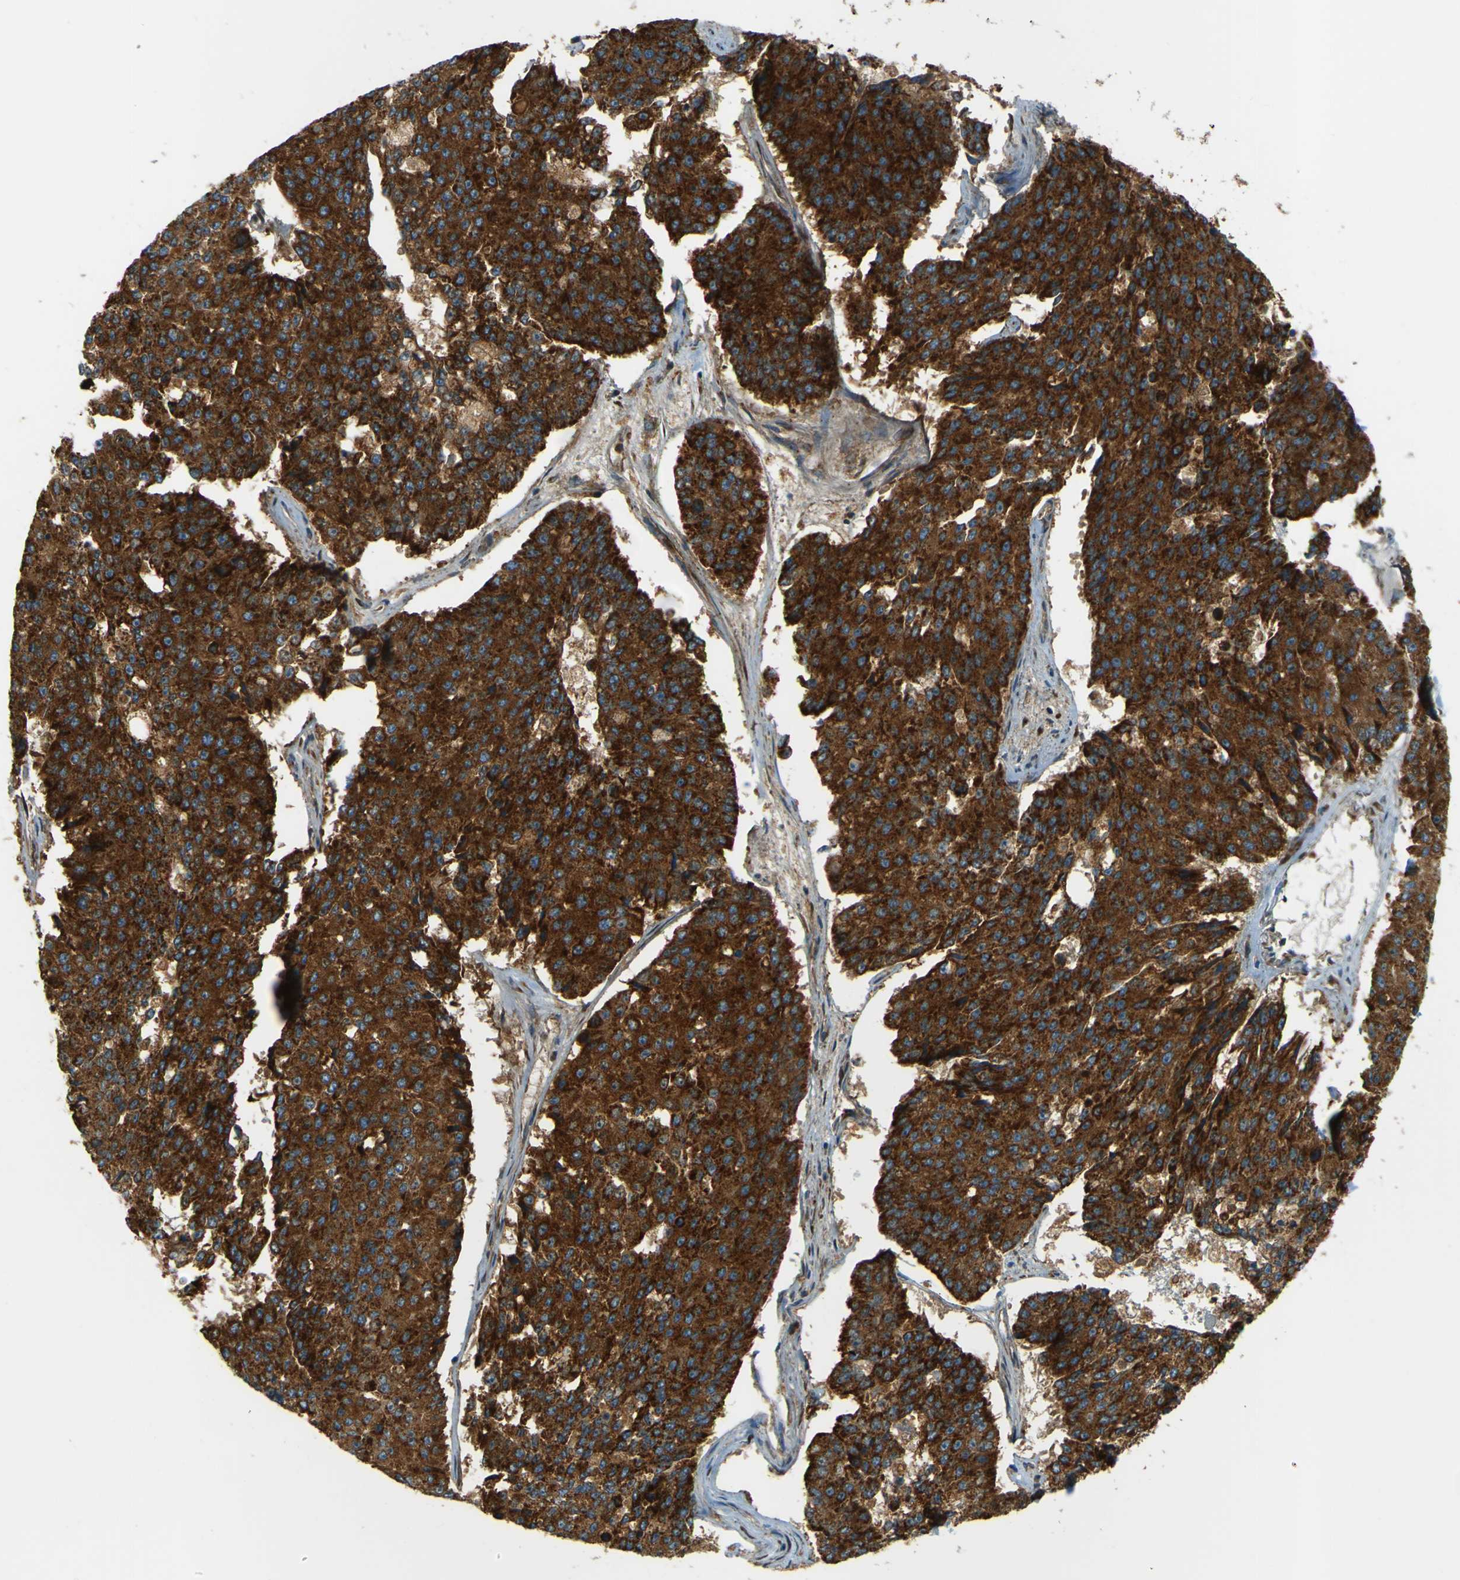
{"staining": {"intensity": "strong", "quantity": ">75%", "location": "cytoplasmic/membranous"}, "tissue": "pancreatic cancer", "cell_type": "Tumor cells", "image_type": "cancer", "snomed": [{"axis": "morphology", "description": "Adenocarcinoma, NOS"}, {"axis": "topography", "description": "Pancreas"}], "caption": "Immunohistochemical staining of pancreatic cancer displays strong cytoplasmic/membranous protein positivity in approximately >75% of tumor cells.", "gene": "DNAJC5", "patient": {"sex": "male", "age": 50}}